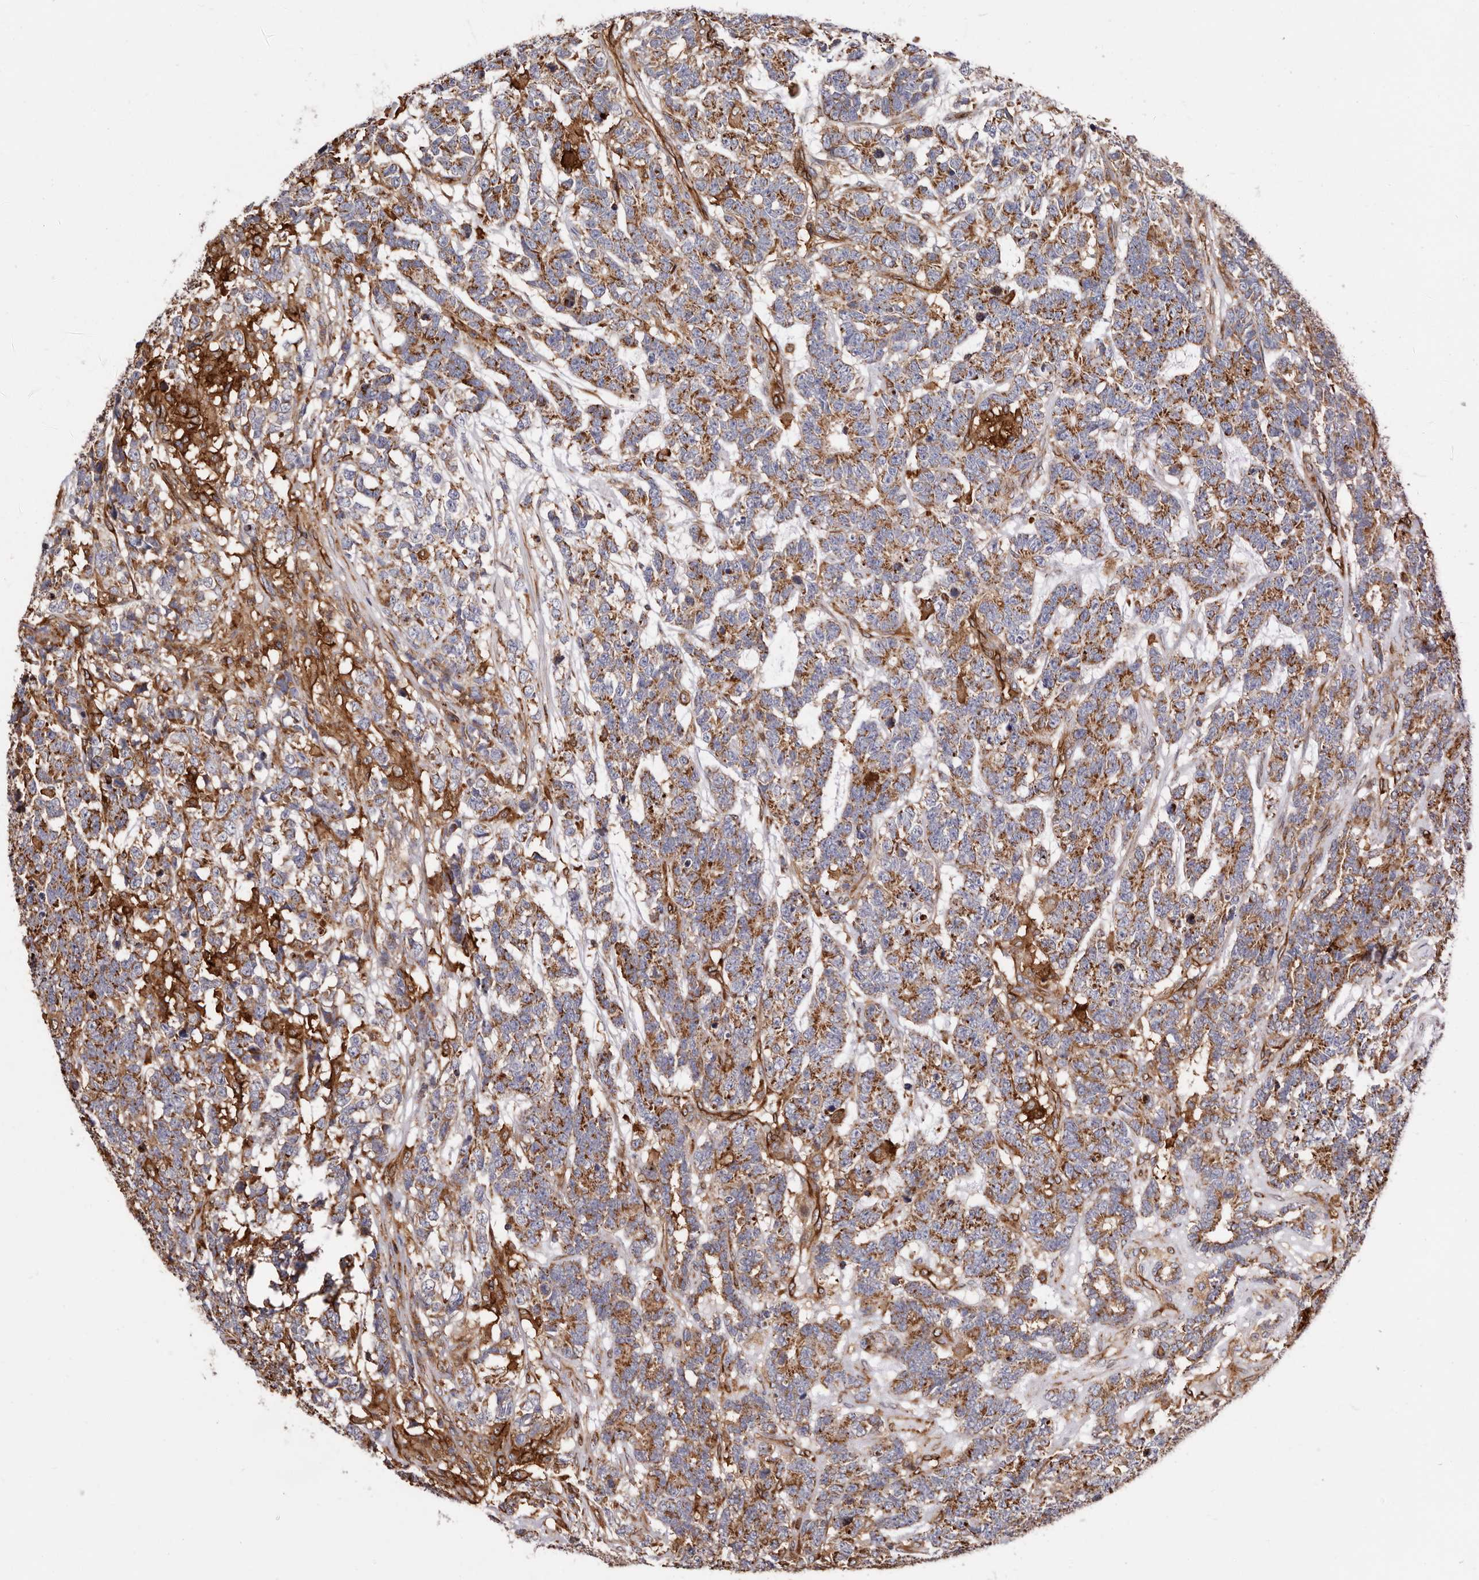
{"staining": {"intensity": "moderate", "quantity": ">75%", "location": "cytoplasmic/membranous"}, "tissue": "testis cancer", "cell_type": "Tumor cells", "image_type": "cancer", "snomed": [{"axis": "morphology", "description": "Carcinoma, Embryonal, NOS"}, {"axis": "topography", "description": "Testis"}], "caption": "DAB (3,3'-diaminobenzidine) immunohistochemical staining of human embryonal carcinoma (testis) reveals moderate cytoplasmic/membranous protein positivity in about >75% of tumor cells.", "gene": "COQ8B", "patient": {"sex": "male", "age": 26}}